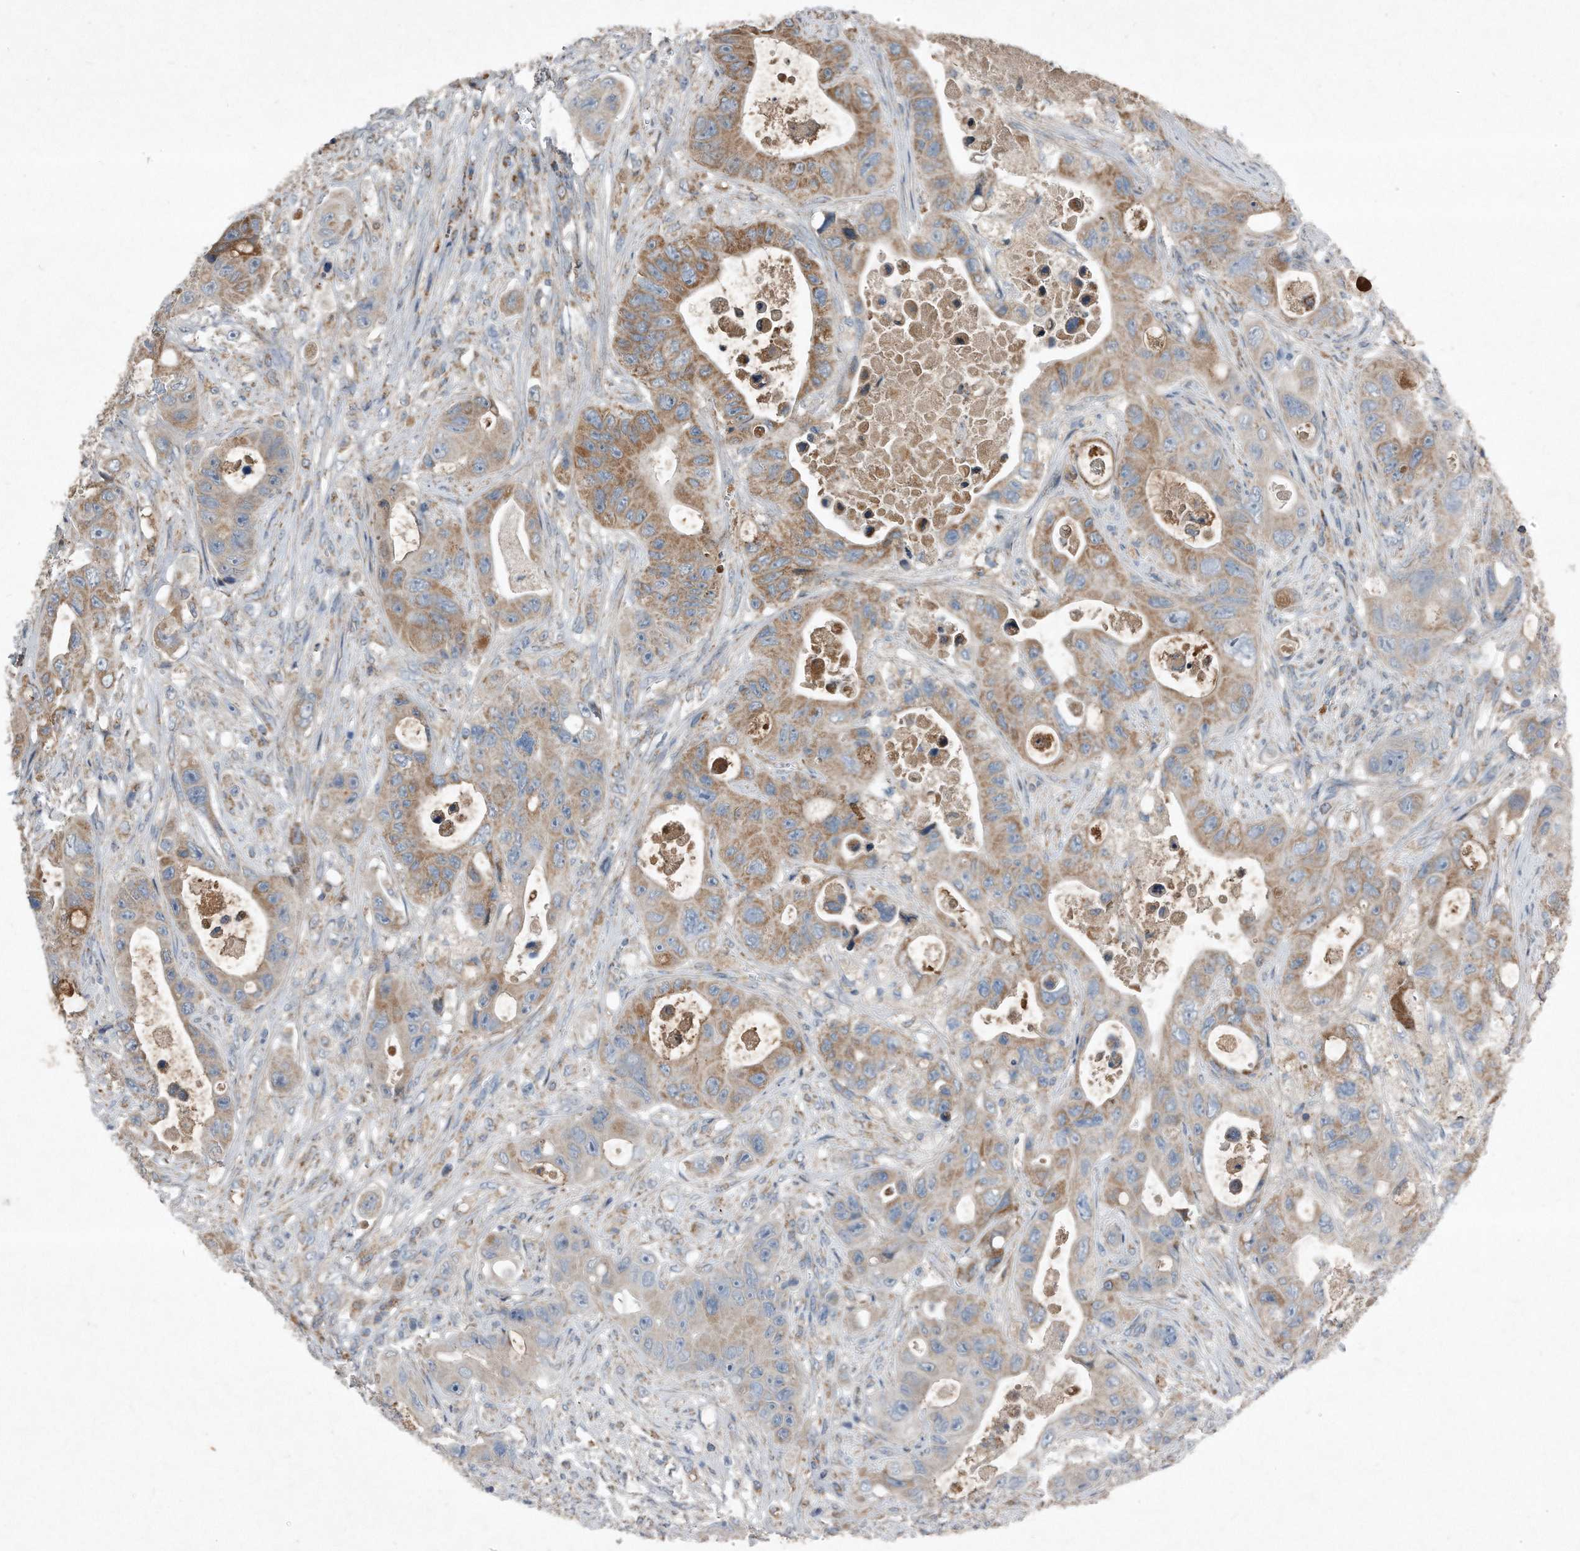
{"staining": {"intensity": "moderate", "quantity": "25%-75%", "location": "cytoplasmic/membranous"}, "tissue": "colorectal cancer", "cell_type": "Tumor cells", "image_type": "cancer", "snomed": [{"axis": "morphology", "description": "Adenocarcinoma, NOS"}, {"axis": "topography", "description": "Colon"}], "caption": "Adenocarcinoma (colorectal) was stained to show a protein in brown. There is medium levels of moderate cytoplasmic/membranous staining in about 25%-75% of tumor cells.", "gene": "SDHA", "patient": {"sex": "female", "age": 46}}